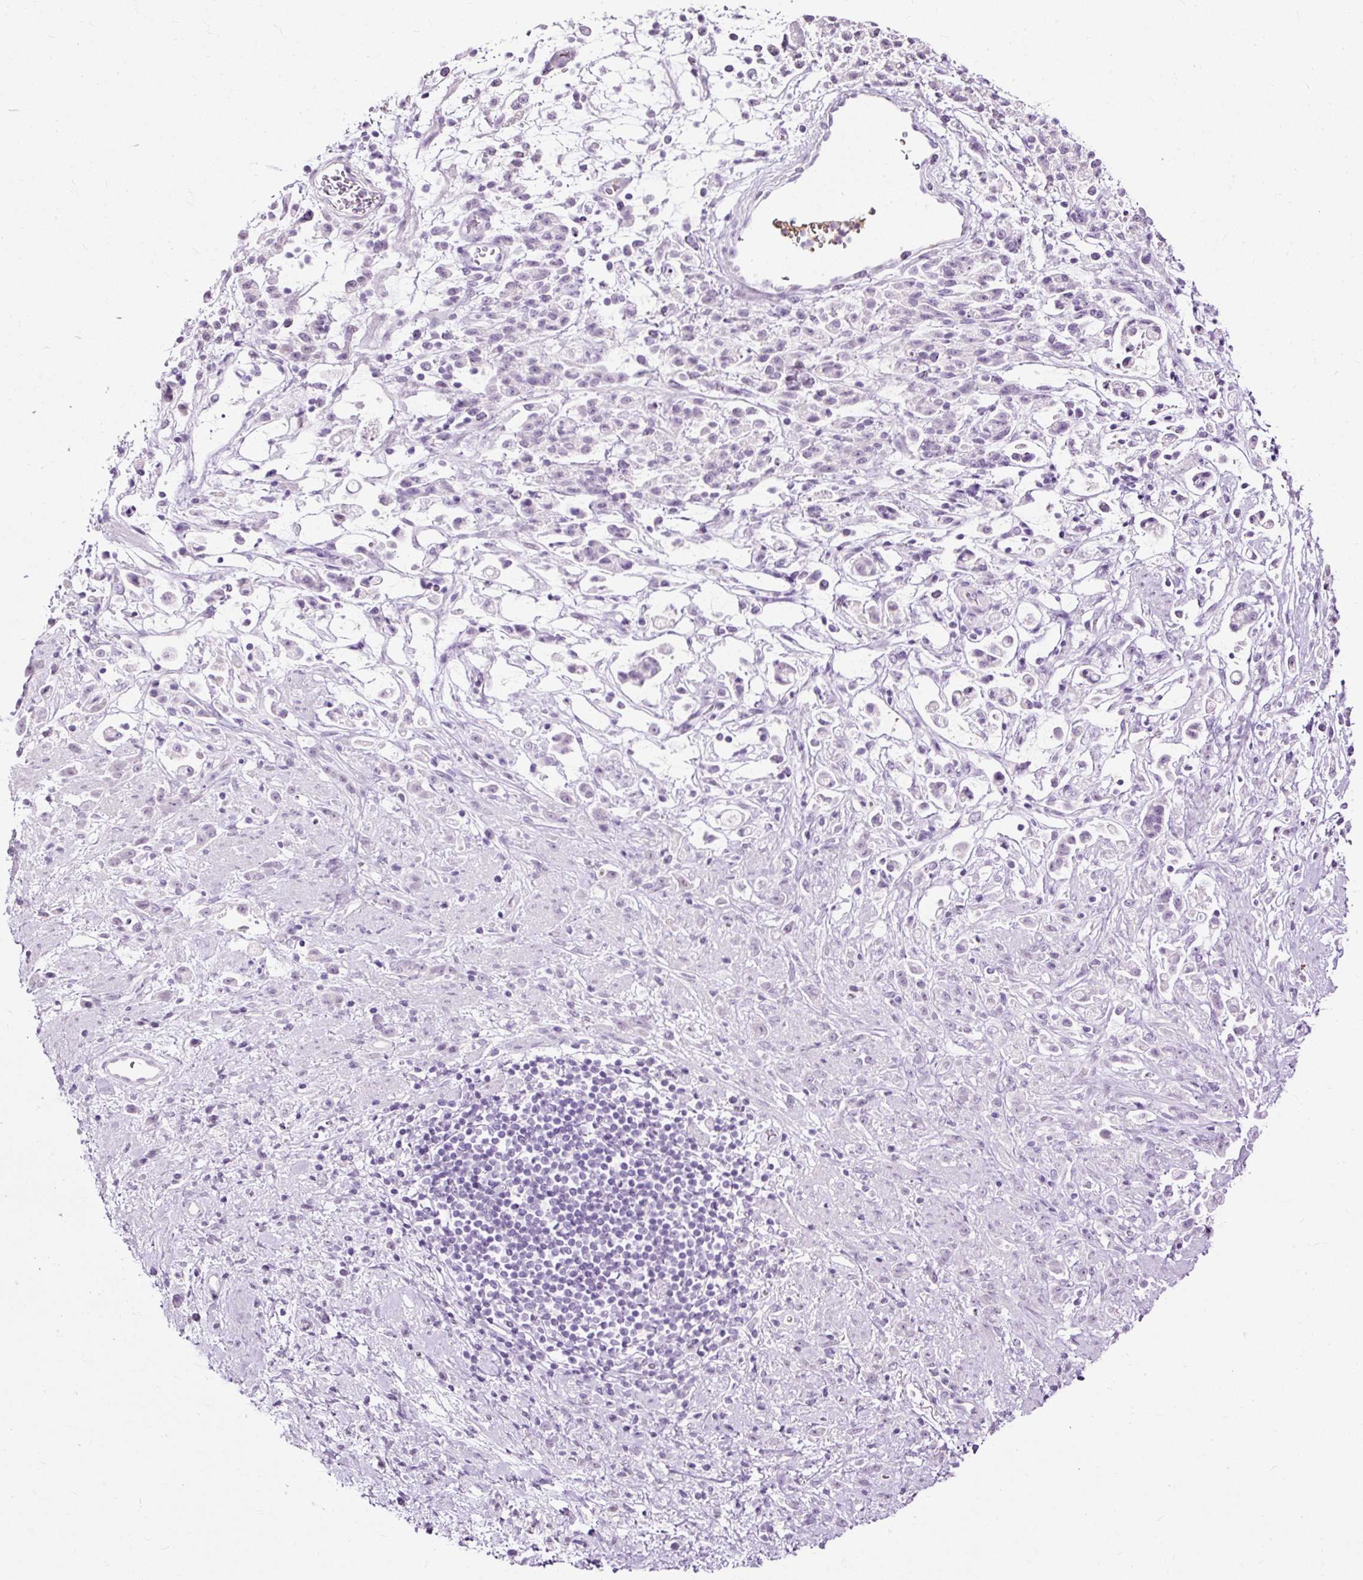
{"staining": {"intensity": "negative", "quantity": "none", "location": "none"}, "tissue": "stomach cancer", "cell_type": "Tumor cells", "image_type": "cancer", "snomed": [{"axis": "morphology", "description": "Adenocarcinoma, NOS"}, {"axis": "topography", "description": "Stomach"}], "caption": "Immunohistochemical staining of human stomach adenocarcinoma shows no significant staining in tumor cells.", "gene": "PDE6B", "patient": {"sex": "female", "age": 60}}